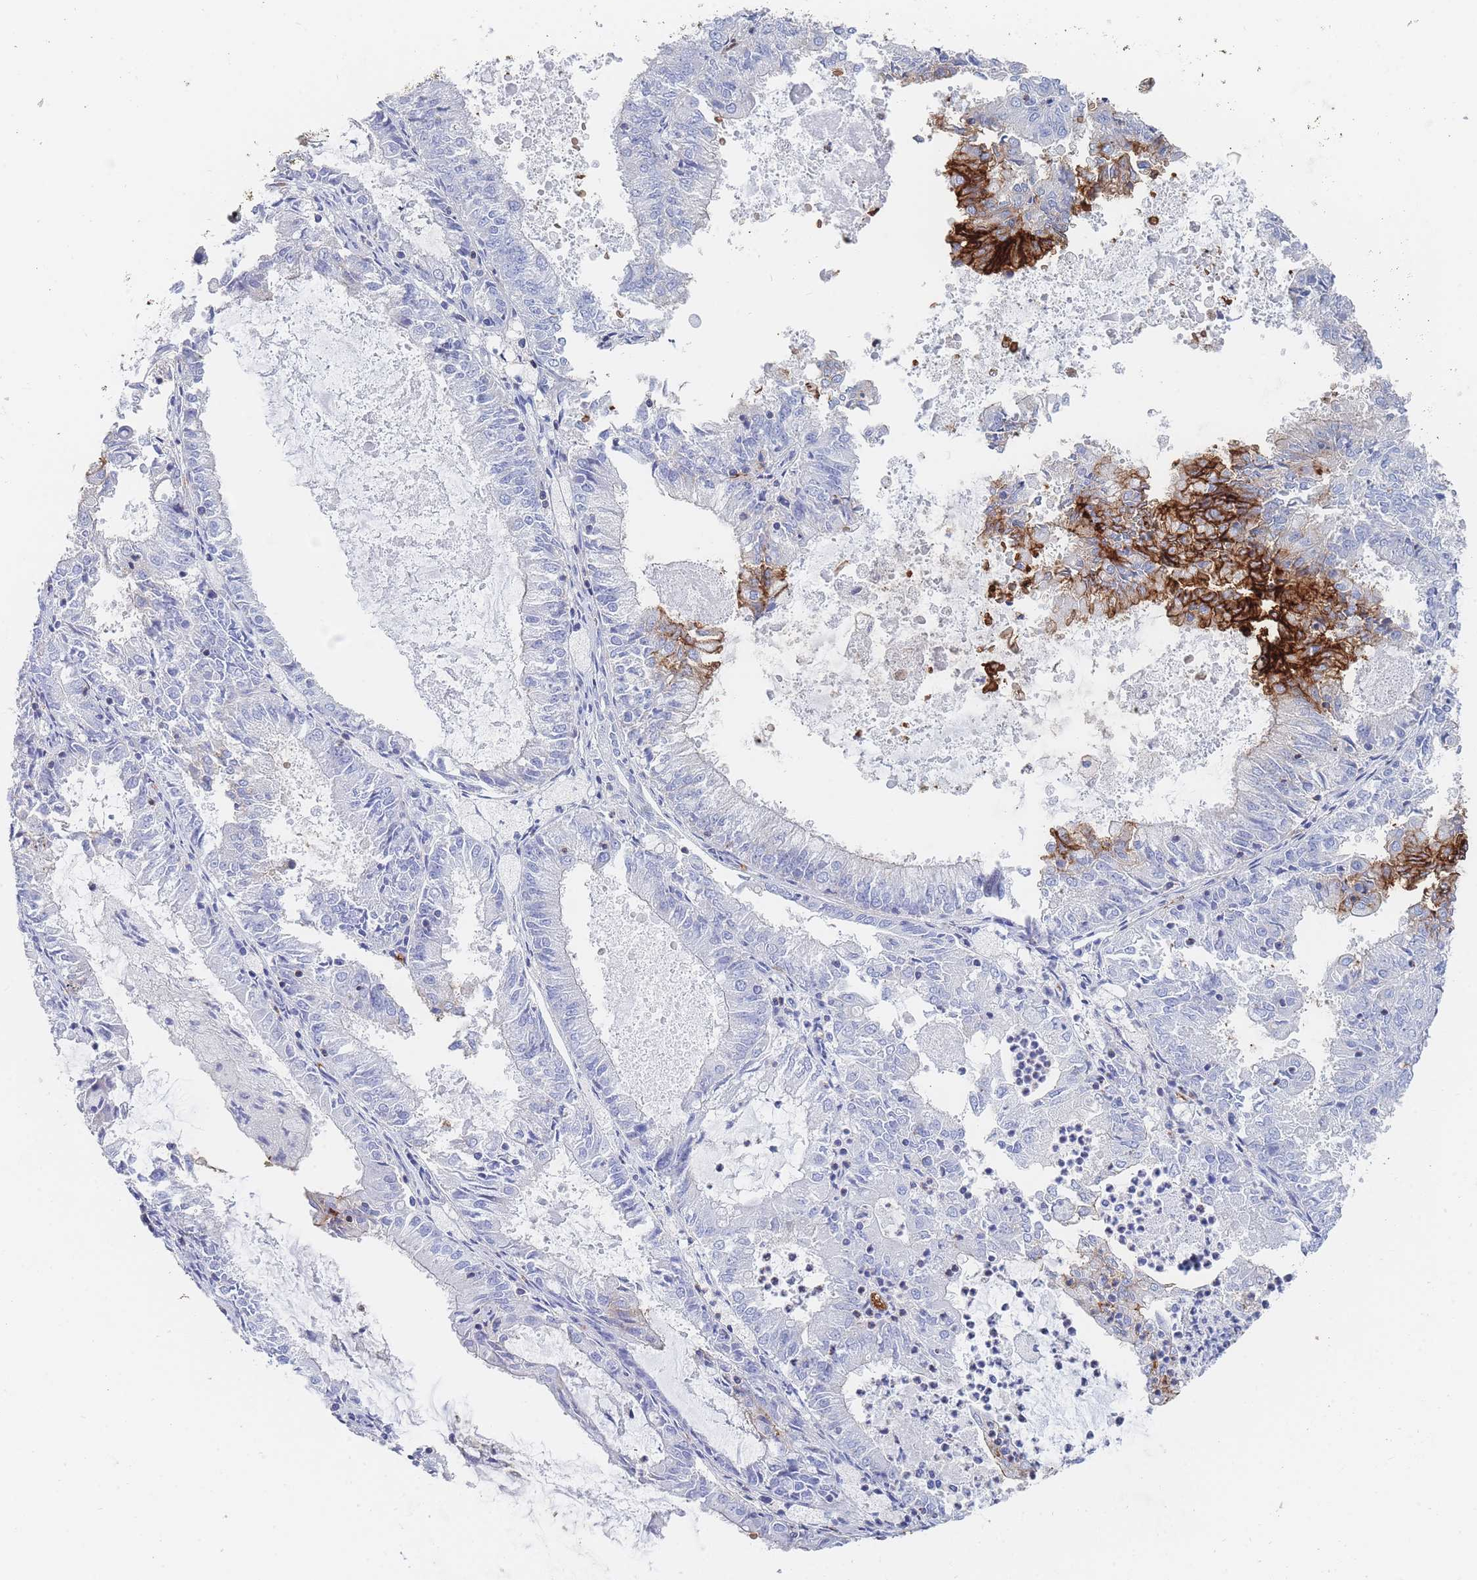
{"staining": {"intensity": "strong", "quantity": "<25%", "location": "cytoplasmic/membranous"}, "tissue": "endometrial cancer", "cell_type": "Tumor cells", "image_type": "cancer", "snomed": [{"axis": "morphology", "description": "Adenocarcinoma, NOS"}, {"axis": "topography", "description": "Endometrium"}], "caption": "A brown stain highlights strong cytoplasmic/membranous staining of a protein in adenocarcinoma (endometrial) tumor cells.", "gene": "SLC2A1", "patient": {"sex": "female", "age": 57}}